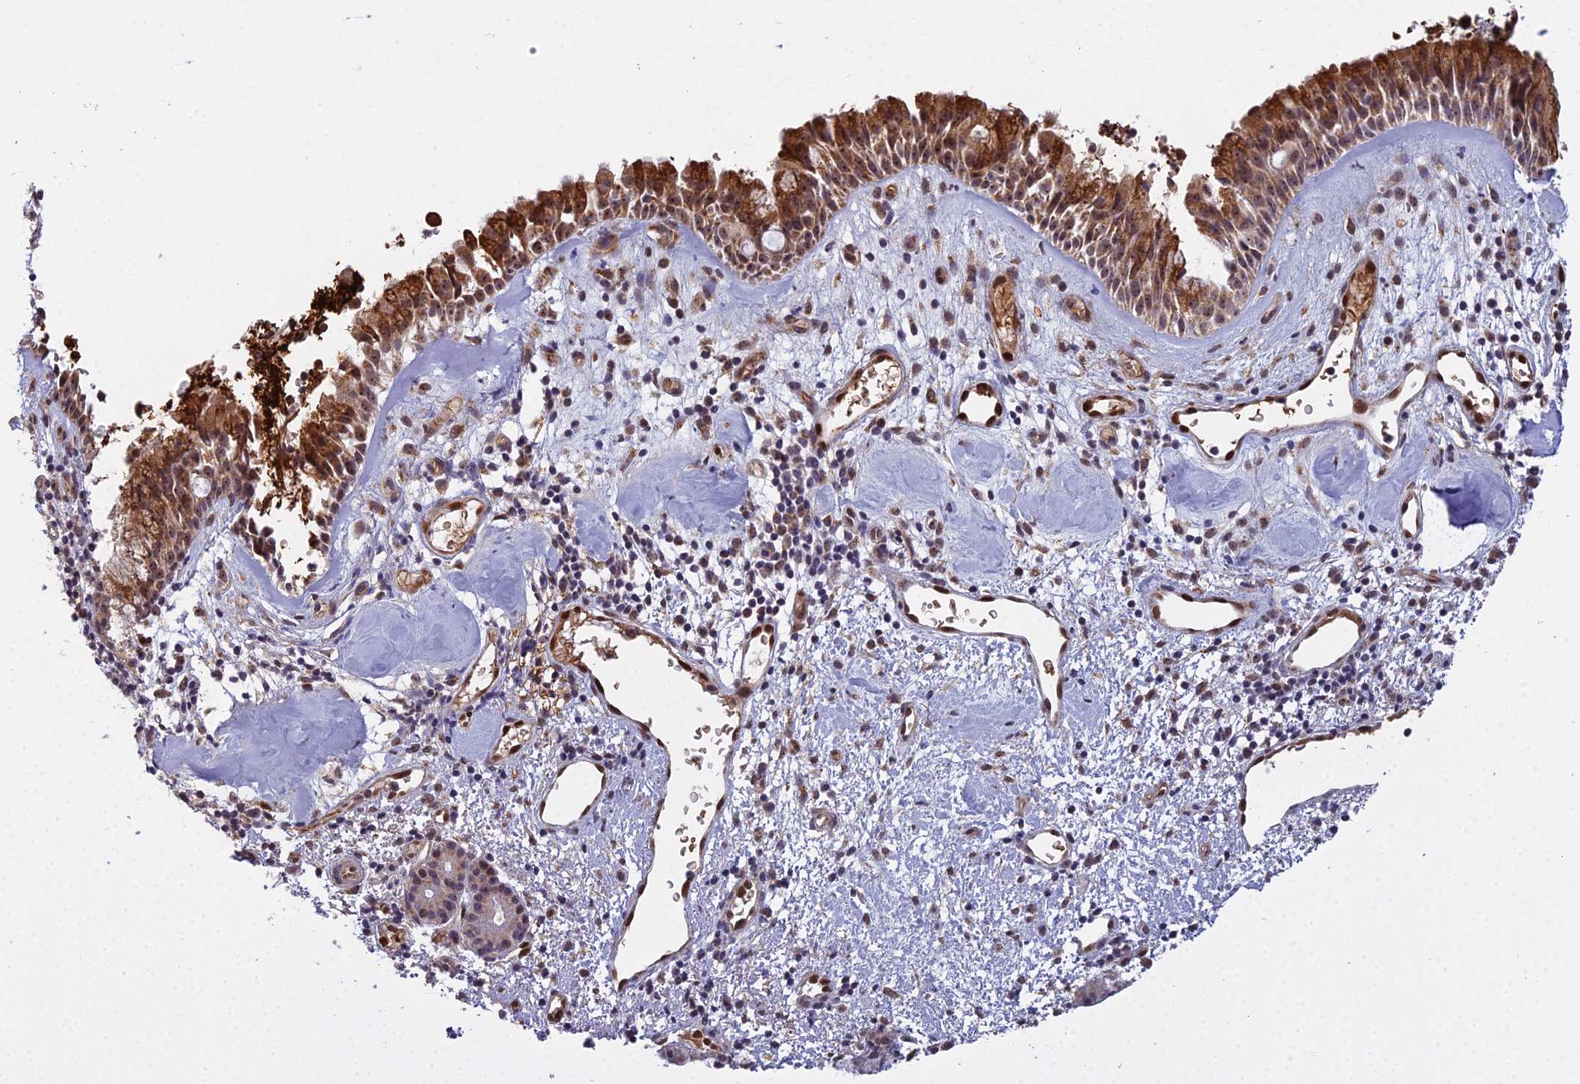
{"staining": {"intensity": "moderate", "quantity": ">75%", "location": "cytoplasmic/membranous"}, "tissue": "nasopharynx", "cell_type": "Respiratory epithelial cells", "image_type": "normal", "snomed": [{"axis": "morphology", "description": "Normal tissue, NOS"}, {"axis": "topography", "description": "Nasopharynx"}], "caption": "Moderate cytoplasmic/membranous positivity for a protein is appreciated in approximately >75% of respiratory epithelial cells of benign nasopharynx using IHC.", "gene": "MEOX1", "patient": {"sex": "male", "age": 82}}